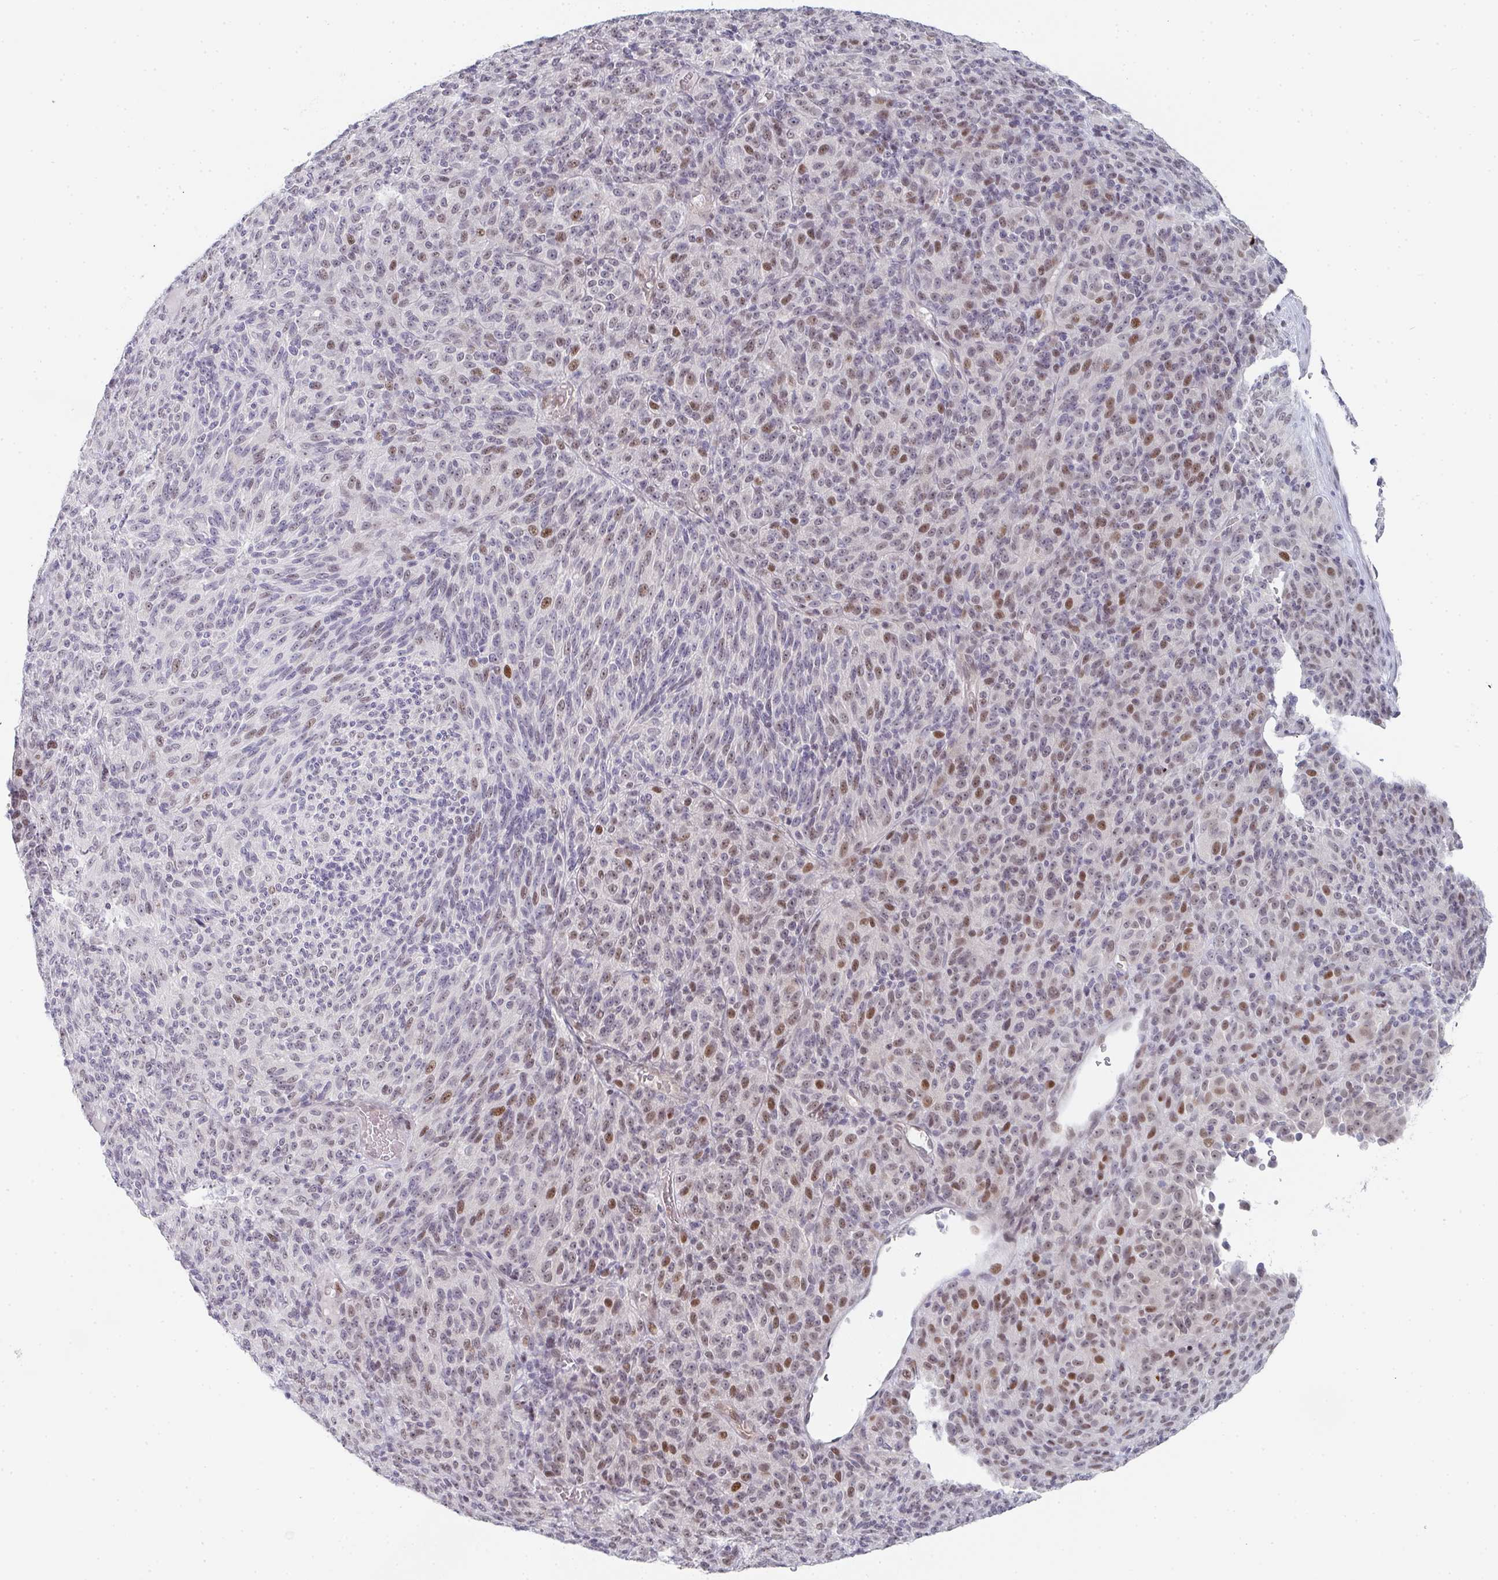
{"staining": {"intensity": "moderate", "quantity": "25%-75%", "location": "nuclear"}, "tissue": "melanoma", "cell_type": "Tumor cells", "image_type": "cancer", "snomed": [{"axis": "morphology", "description": "Malignant melanoma, Metastatic site"}, {"axis": "topography", "description": "Brain"}], "caption": "Protein staining by immunohistochemistry exhibits moderate nuclear staining in approximately 25%-75% of tumor cells in malignant melanoma (metastatic site).", "gene": "POU2AF2", "patient": {"sex": "female", "age": 56}}